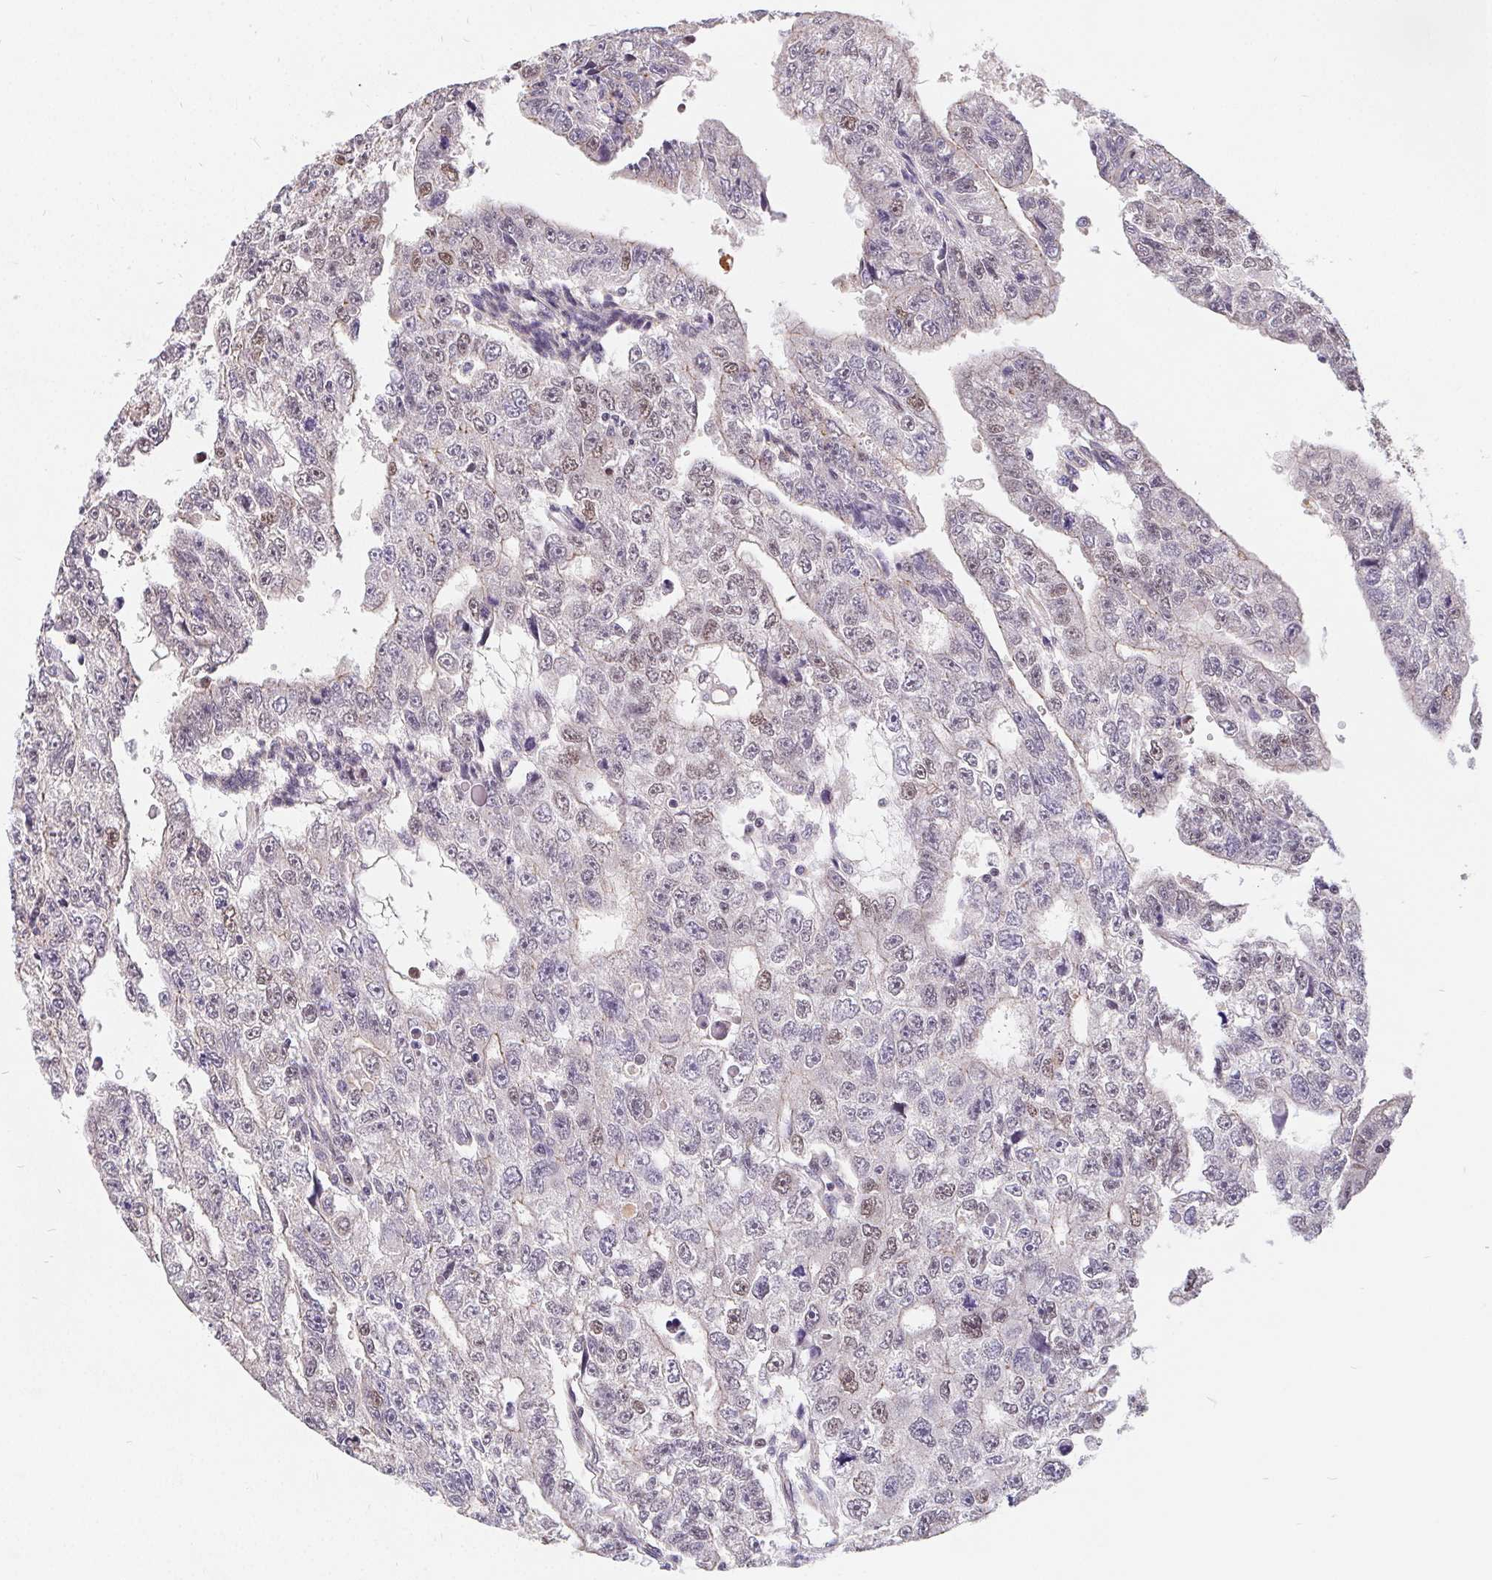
{"staining": {"intensity": "moderate", "quantity": "25%-75%", "location": "nuclear"}, "tissue": "testis cancer", "cell_type": "Tumor cells", "image_type": "cancer", "snomed": [{"axis": "morphology", "description": "Carcinoma, Embryonal, NOS"}, {"axis": "topography", "description": "Testis"}], "caption": "Human testis cancer stained with a protein marker shows moderate staining in tumor cells.", "gene": "POU2F1", "patient": {"sex": "male", "age": 20}}